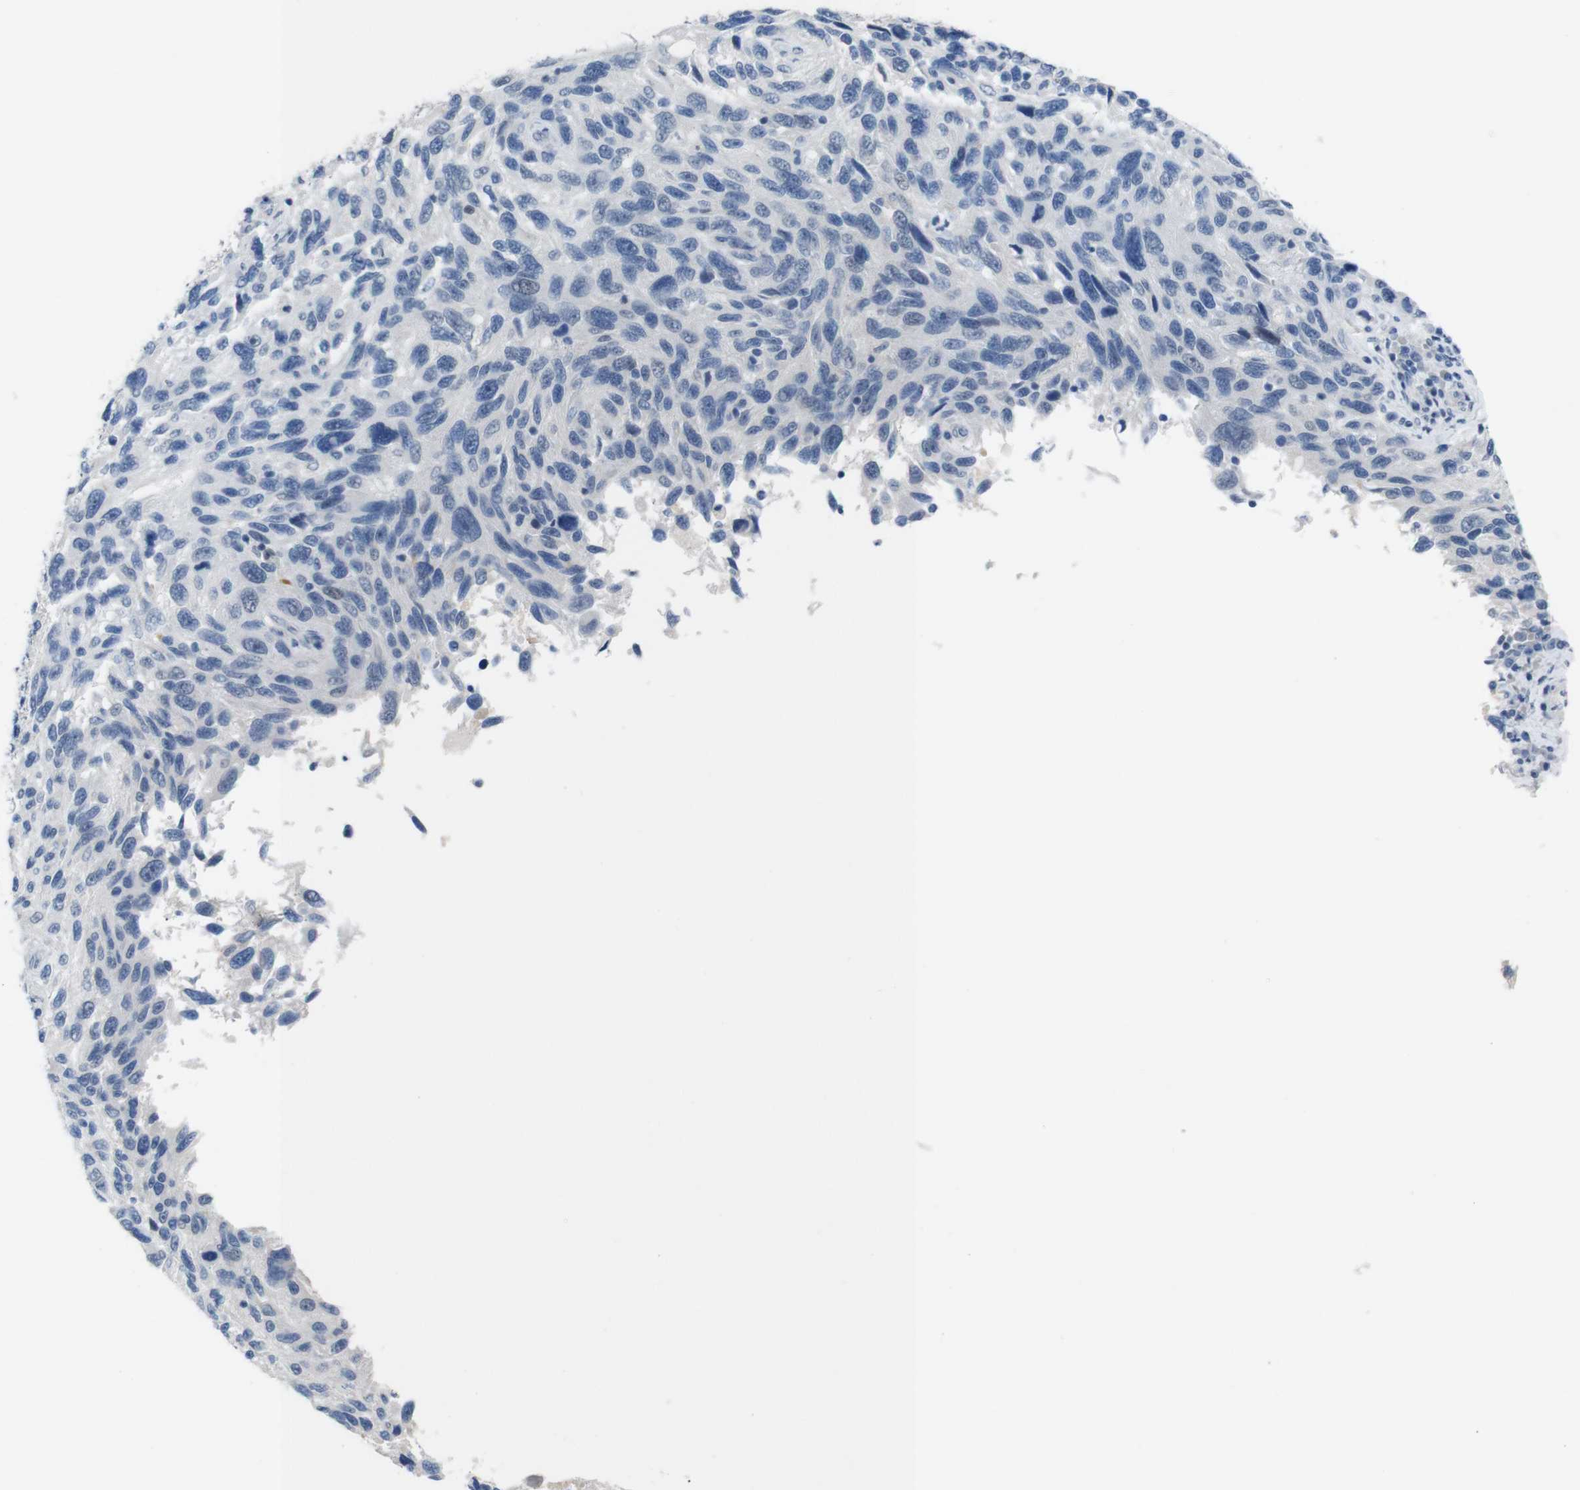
{"staining": {"intensity": "negative", "quantity": "none", "location": "none"}, "tissue": "melanoma", "cell_type": "Tumor cells", "image_type": "cancer", "snomed": [{"axis": "morphology", "description": "Malignant melanoma, NOS"}, {"axis": "topography", "description": "Skin"}], "caption": "Tumor cells are negative for protein expression in human malignant melanoma.", "gene": "CHRM5", "patient": {"sex": "male", "age": 53}}